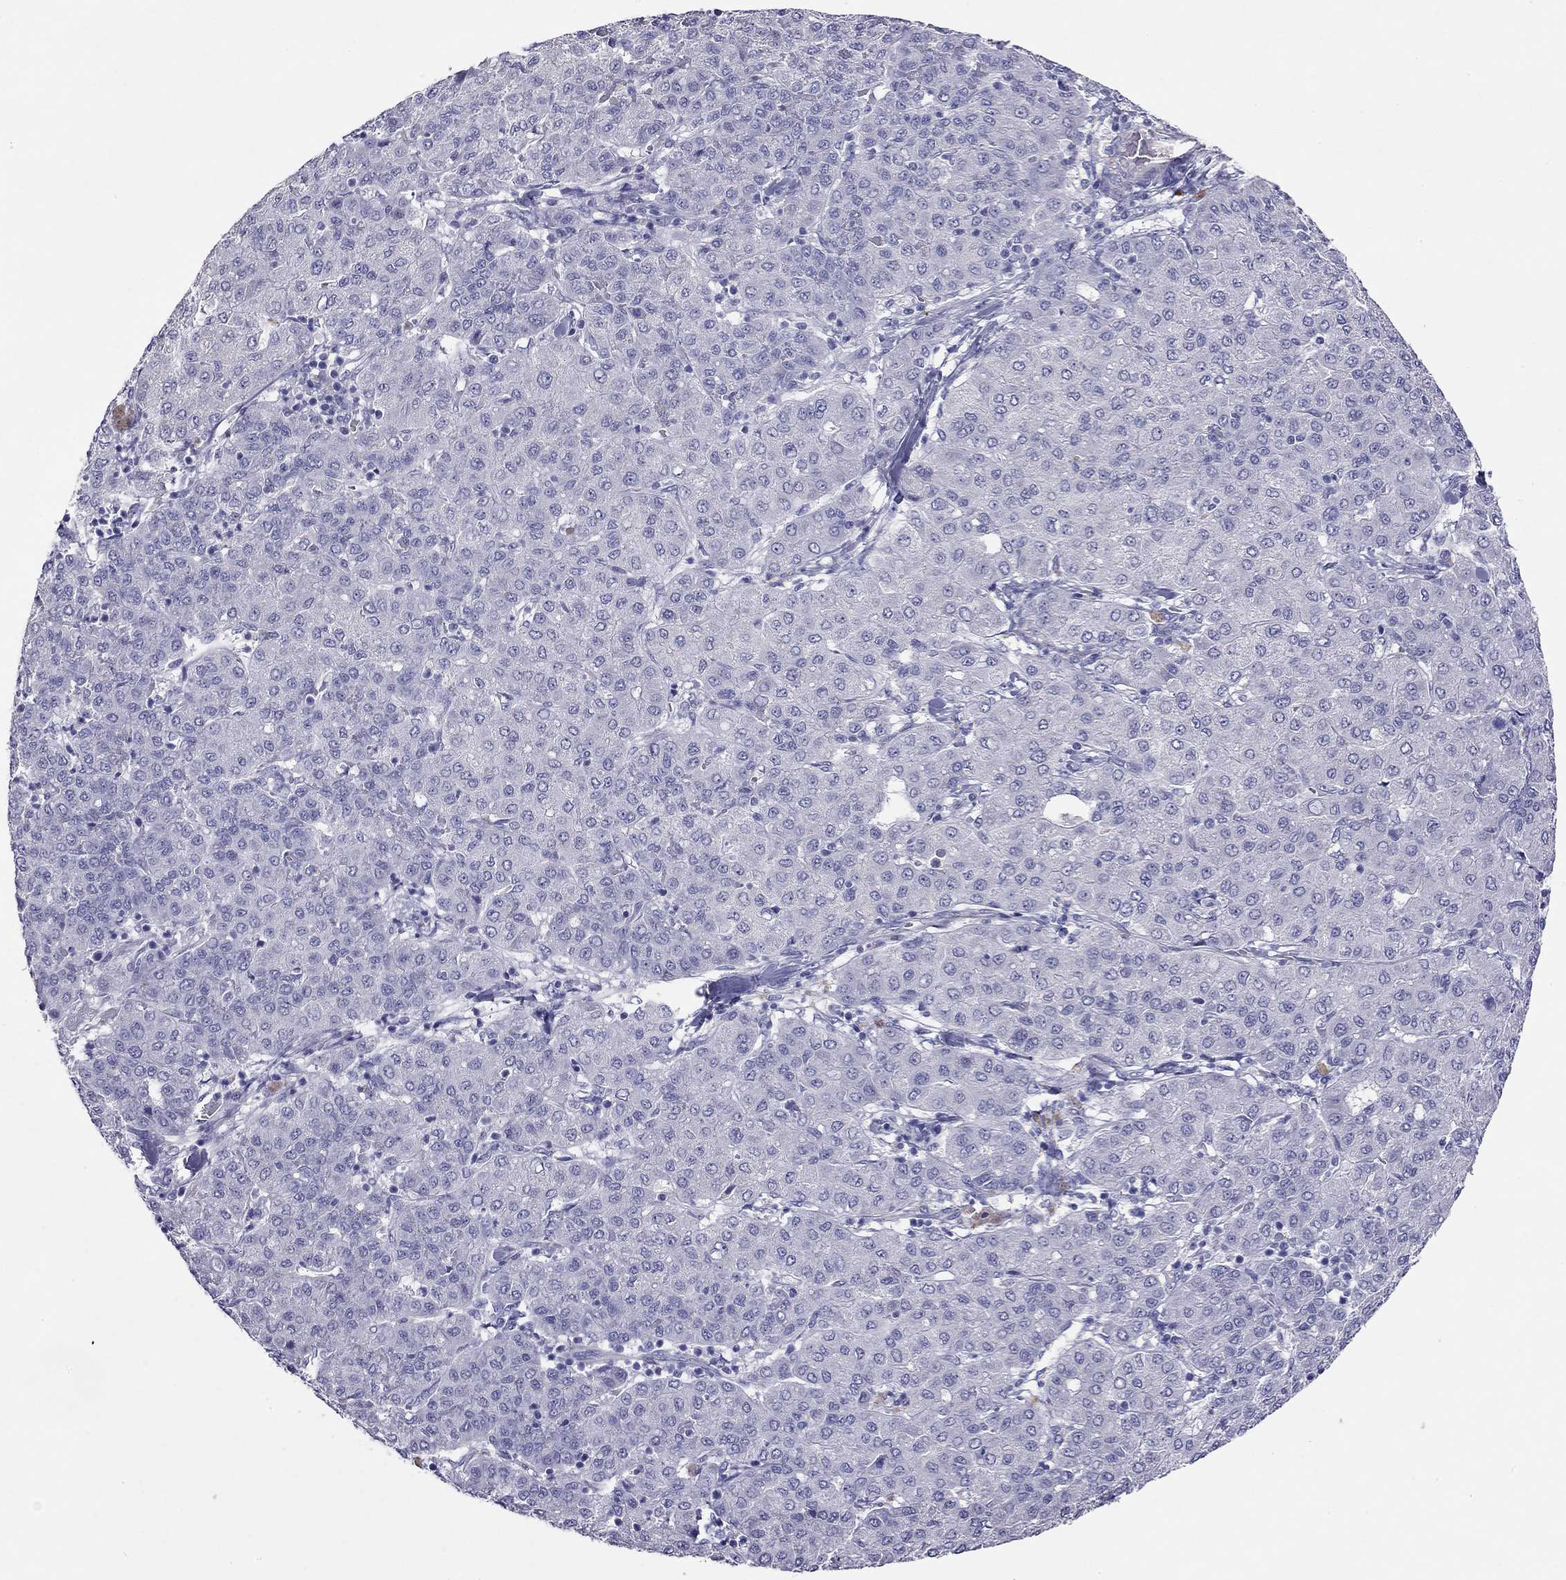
{"staining": {"intensity": "negative", "quantity": "none", "location": "none"}, "tissue": "liver cancer", "cell_type": "Tumor cells", "image_type": "cancer", "snomed": [{"axis": "morphology", "description": "Carcinoma, Hepatocellular, NOS"}, {"axis": "topography", "description": "Liver"}], "caption": "Histopathology image shows no protein expression in tumor cells of liver cancer tissue. The staining was performed using DAB (3,3'-diaminobenzidine) to visualize the protein expression in brown, while the nuclei were stained in blue with hematoxylin (Magnification: 20x).", "gene": "RTL1", "patient": {"sex": "male", "age": 65}}